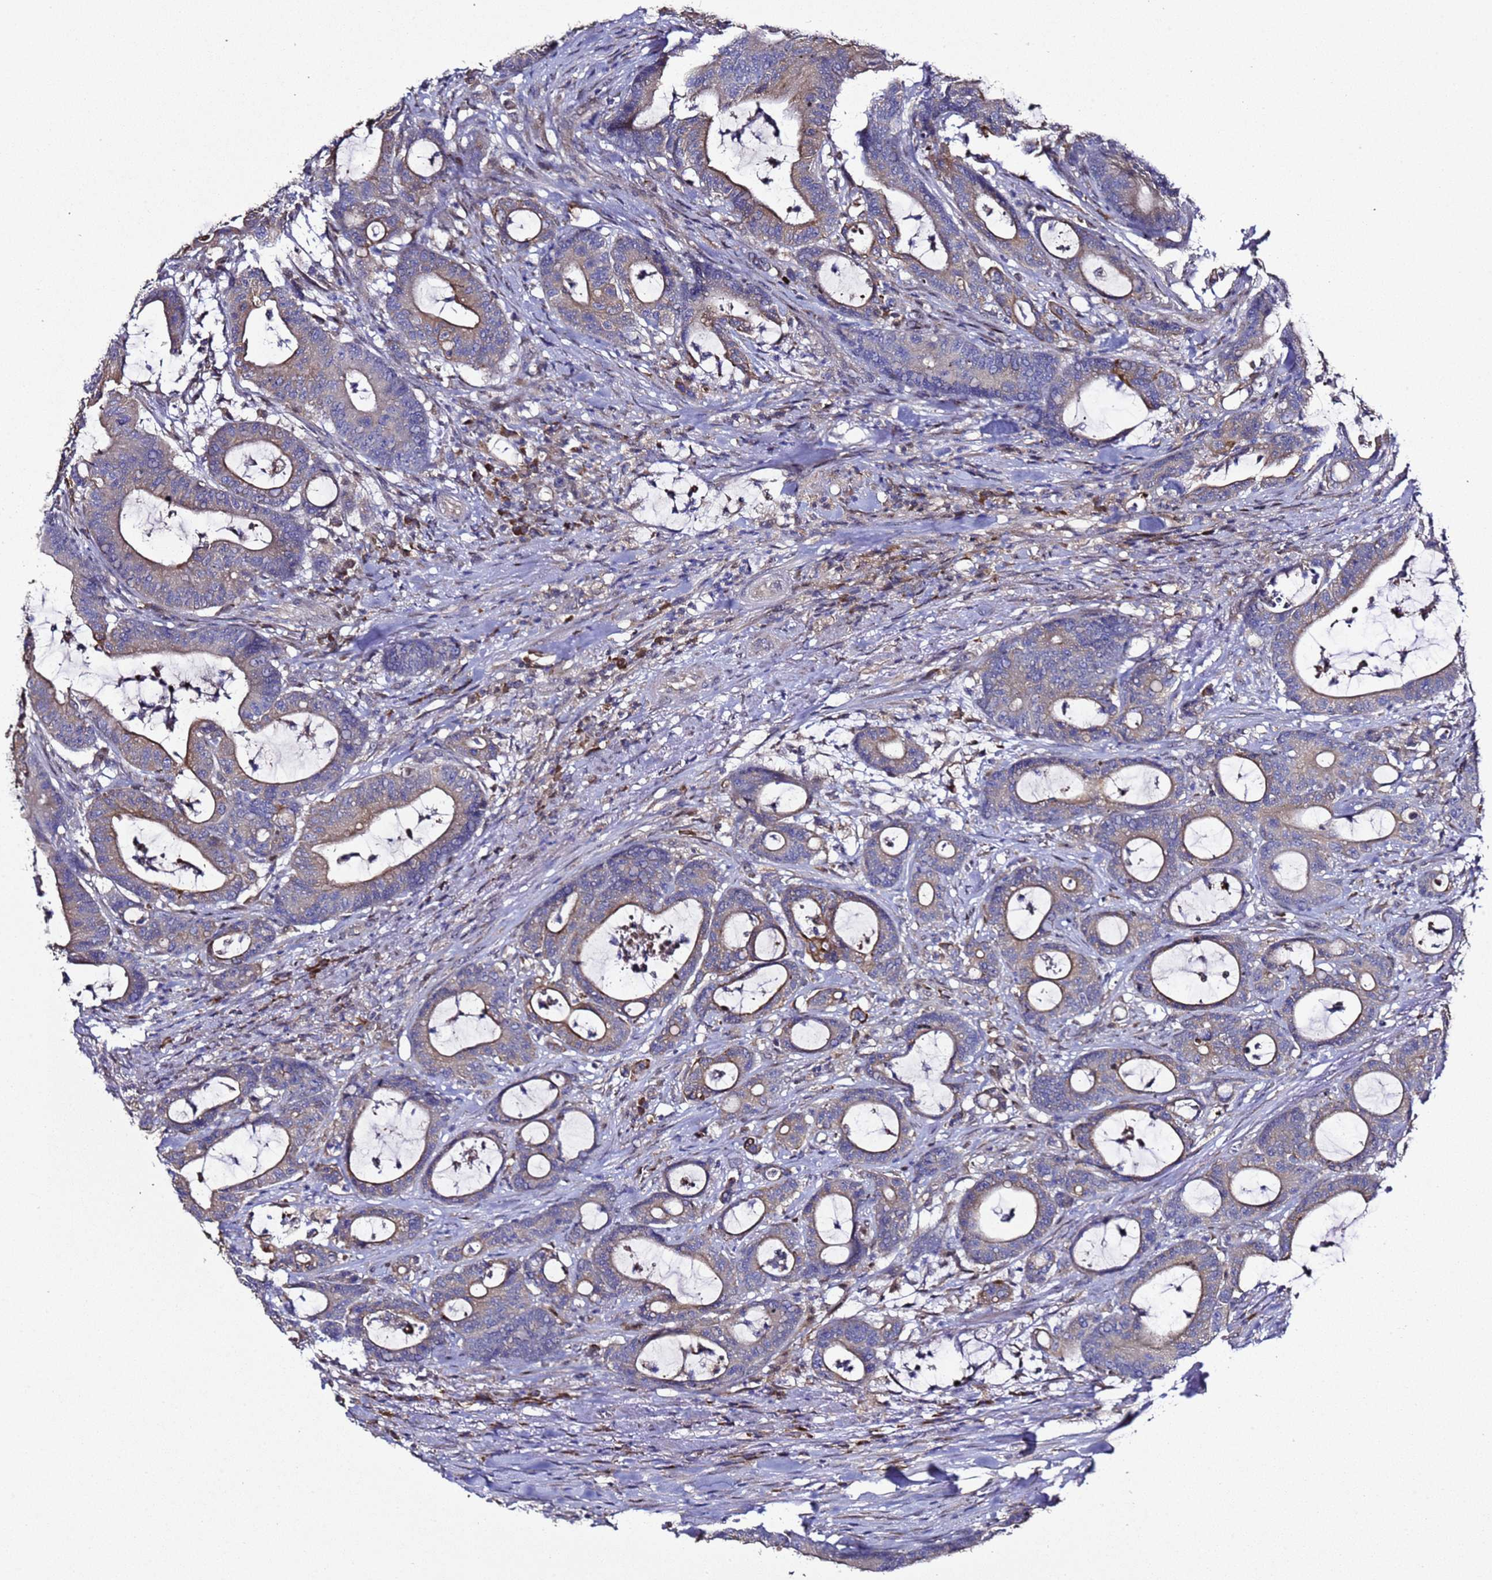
{"staining": {"intensity": "moderate", "quantity": "<25%", "location": "cytoplasmic/membranous"}, "tissue": "colorectal cancer", "cell_type": "Tumor cells", "image_type": "cancer", "snomed": [{"axis": "morphology", "description": "Adenocarcinoma, NOS"}, {"axis": "topography", "description": "Colon"}], "caption": "An IHC photomicrograph of neoplastic tissue is shown. Protein staining in brown labels moderate cytoplasmic/membranous positivity in colorectal adenocarcinoma within tumor cells.", "gene": "ALG3", "patient": {"sex": "female", "age": 84}}